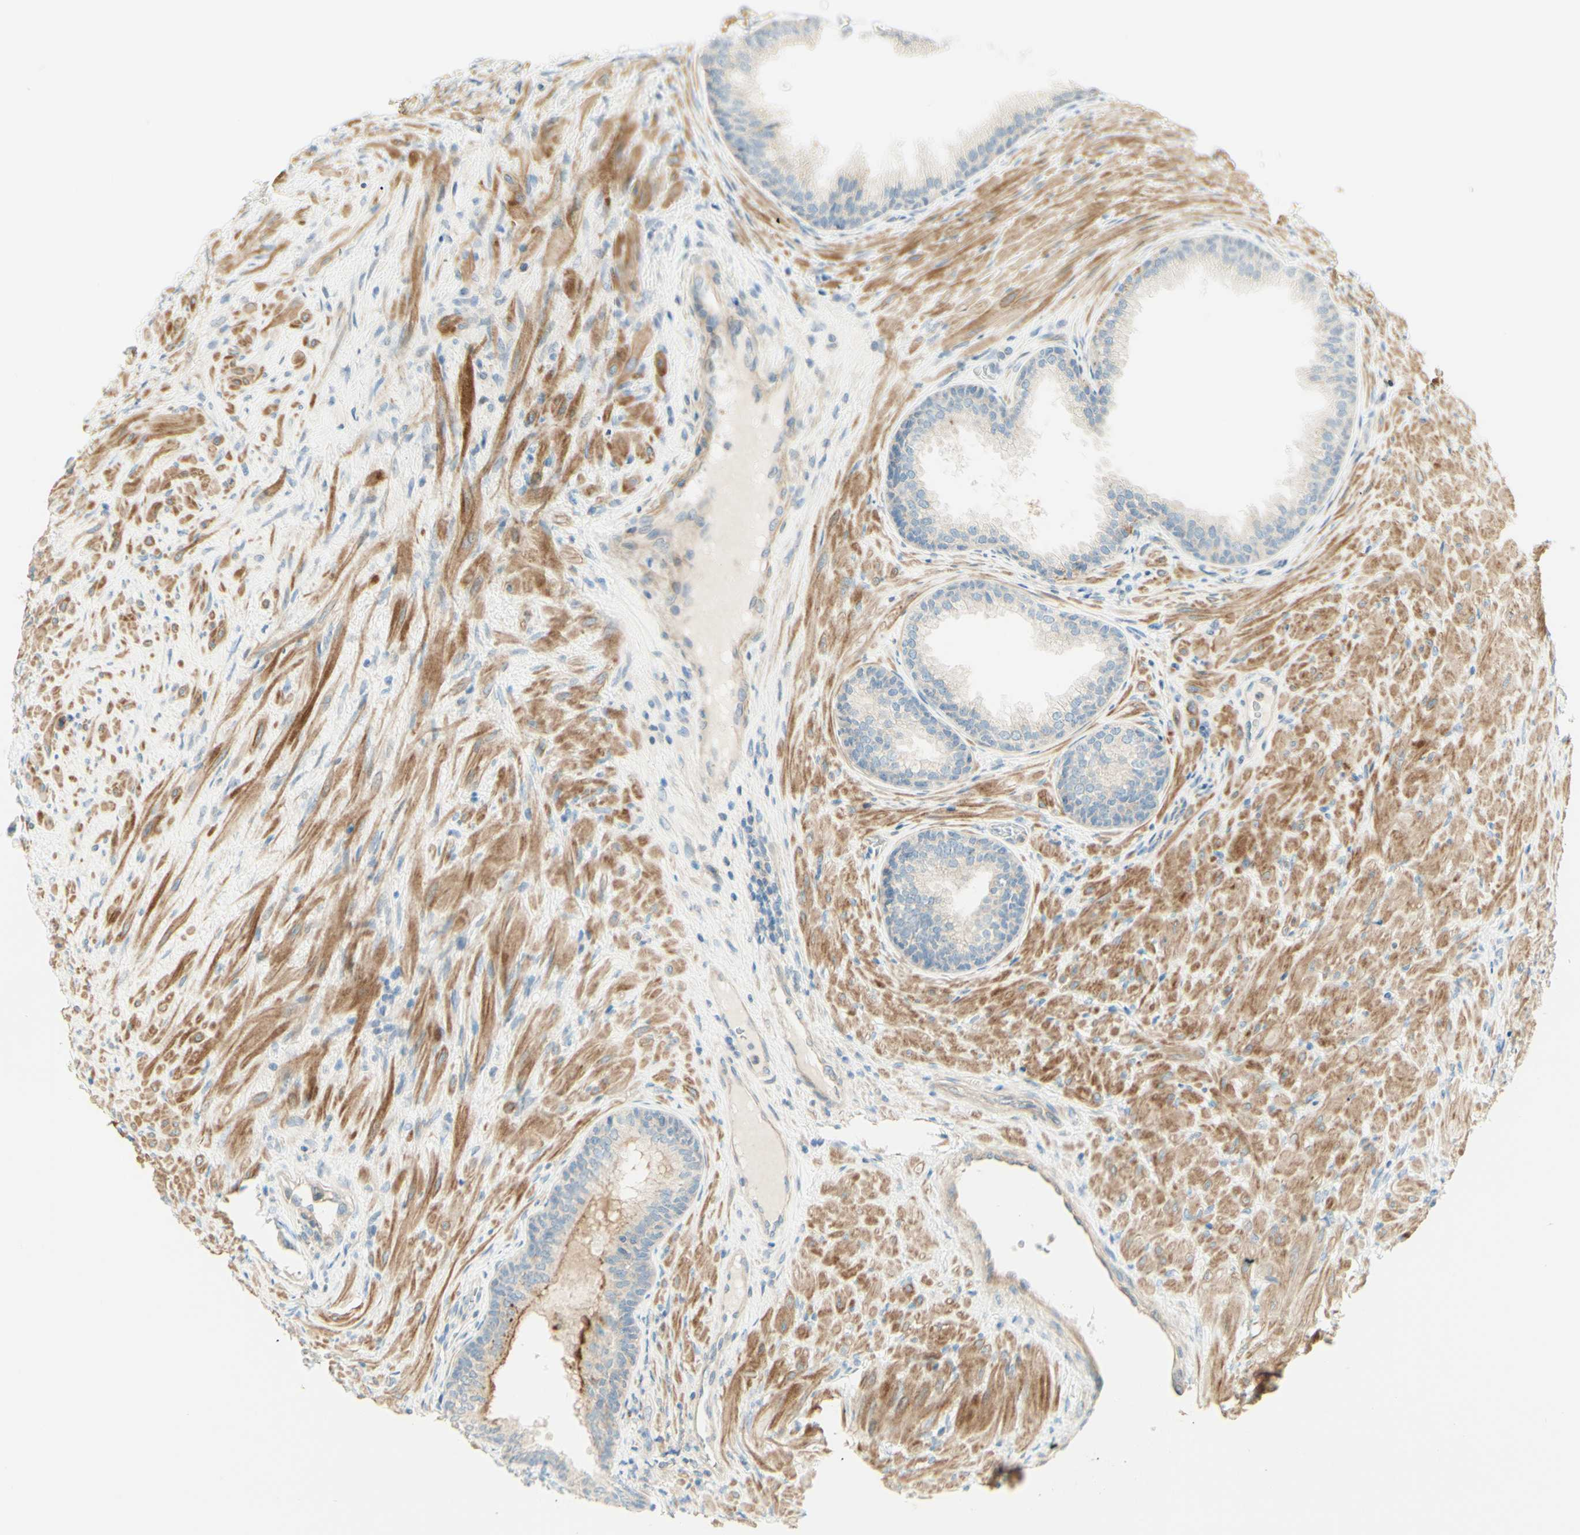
{"staining": {"intensity": "weak", "quantity": "25%-75%", "location": "cytoplasmic/membranous"}, "tissue": "prostate", "cell_type": "Glandular cells", "image_type": "normal", "snomed": [{"axis": "morphology", "description": "Normal tissue, NOS"}, {"axis": "topography", "description": "Prostate"}], "caption": "This is a micrograph of immunohistochemistry (IHC) staining of unremarkable prostate, which shows weak expression in the cytoplasmic/membranous of glandular cells.", "gene": "PROM1", "patient": {"sex": "male", "age": 76}}